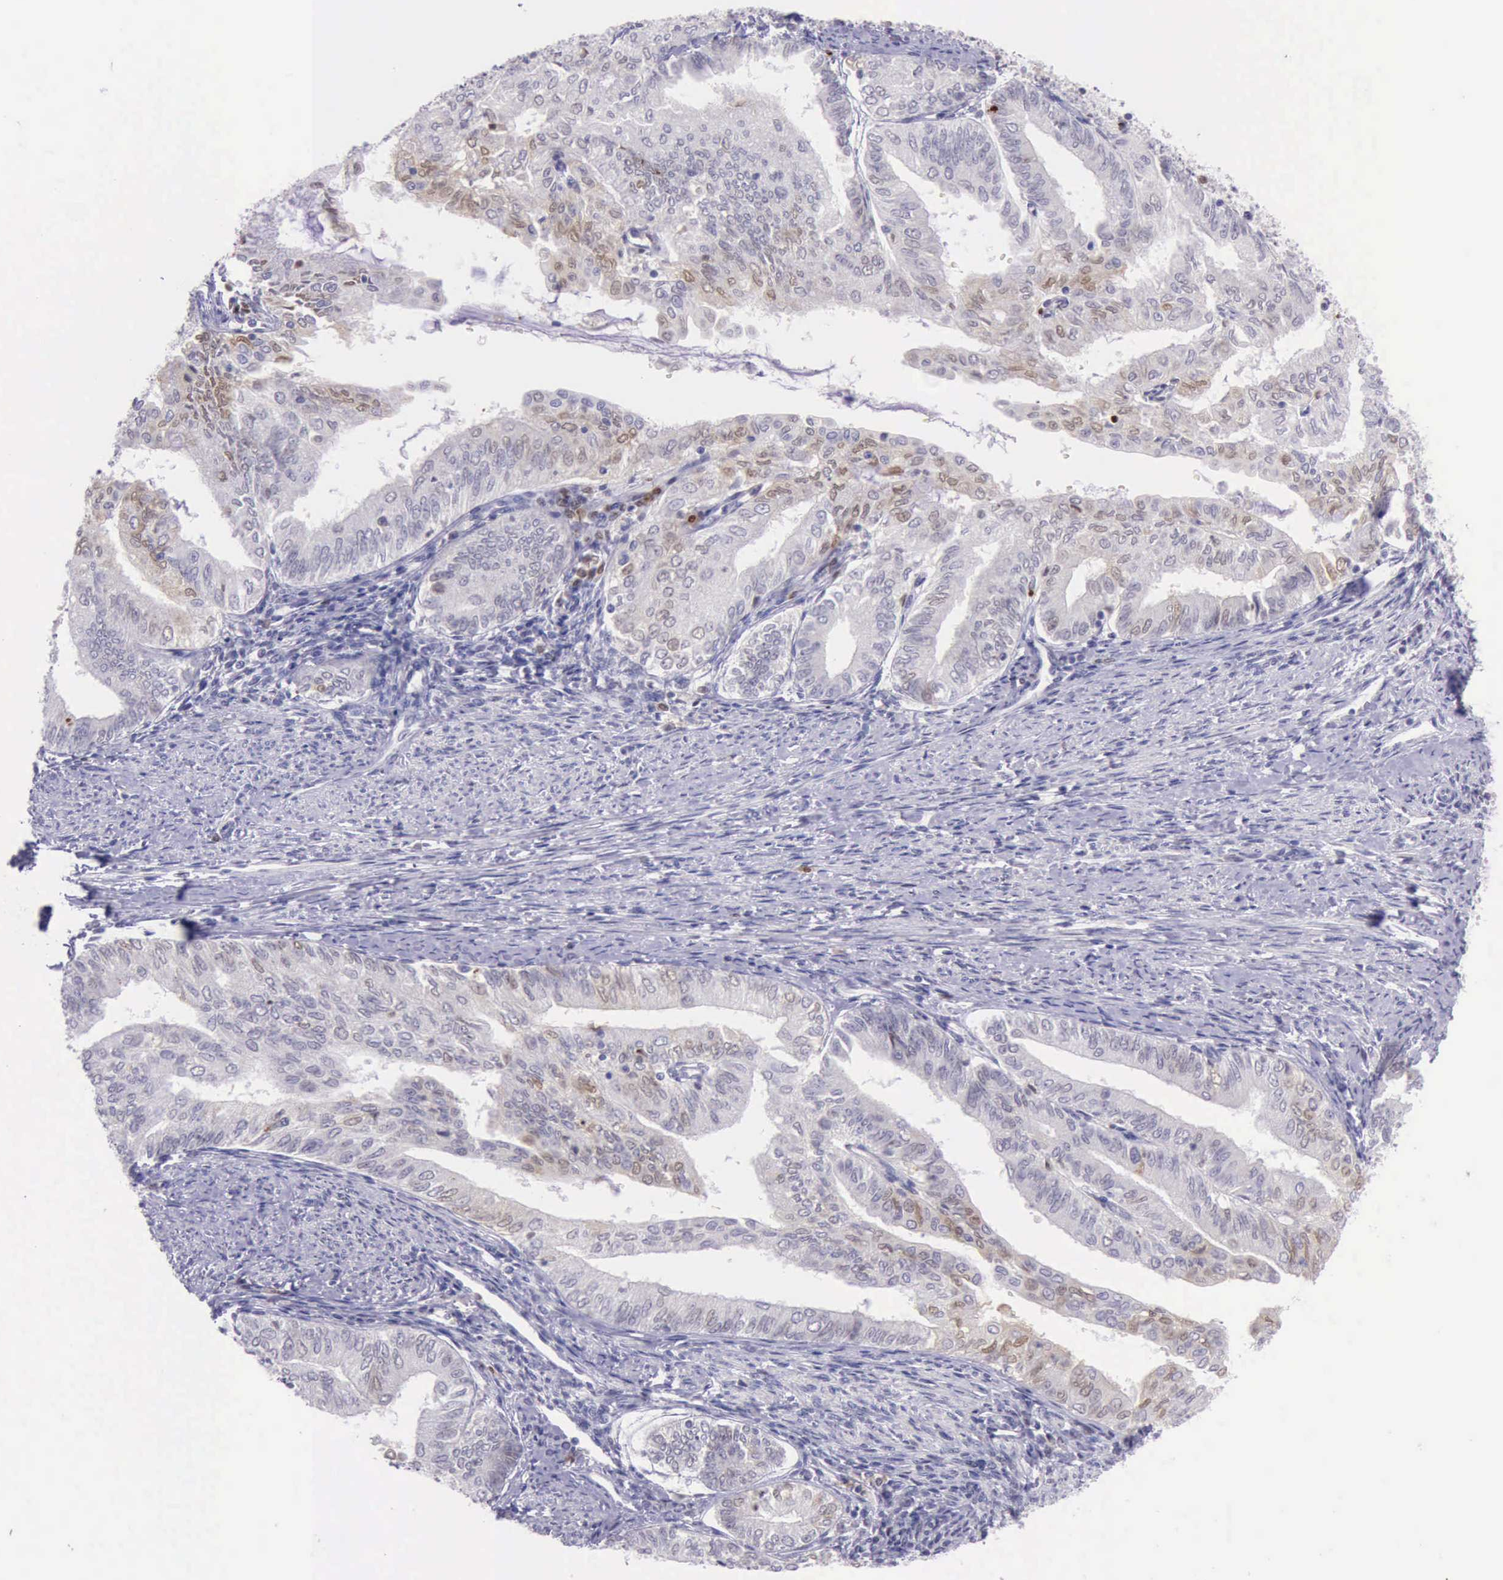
{"staining": {"intensity": "moderate", "quantity": "25%-75%", "location": "cytoplasmic/membranous,nuclear"}, "tissue": "endometrial cancer", "cell_type": "Tumor cells", "image_type": "cancer", "snomed": [{"axis": "morphology", "description": "Adenocarcinoma, NOS"}, {"axis": "topography", "description": "Endometrium"}], "caption": "A high-resolution micrograph shows IHC staining of adenocarcinoma (endometrial), which reveals moderate cytoplasmic/membranous and nuclear staining in about 25%-75% of tumor cells.", "gene": "PARP1", "patient": {"sex": "female", "age": 66}}